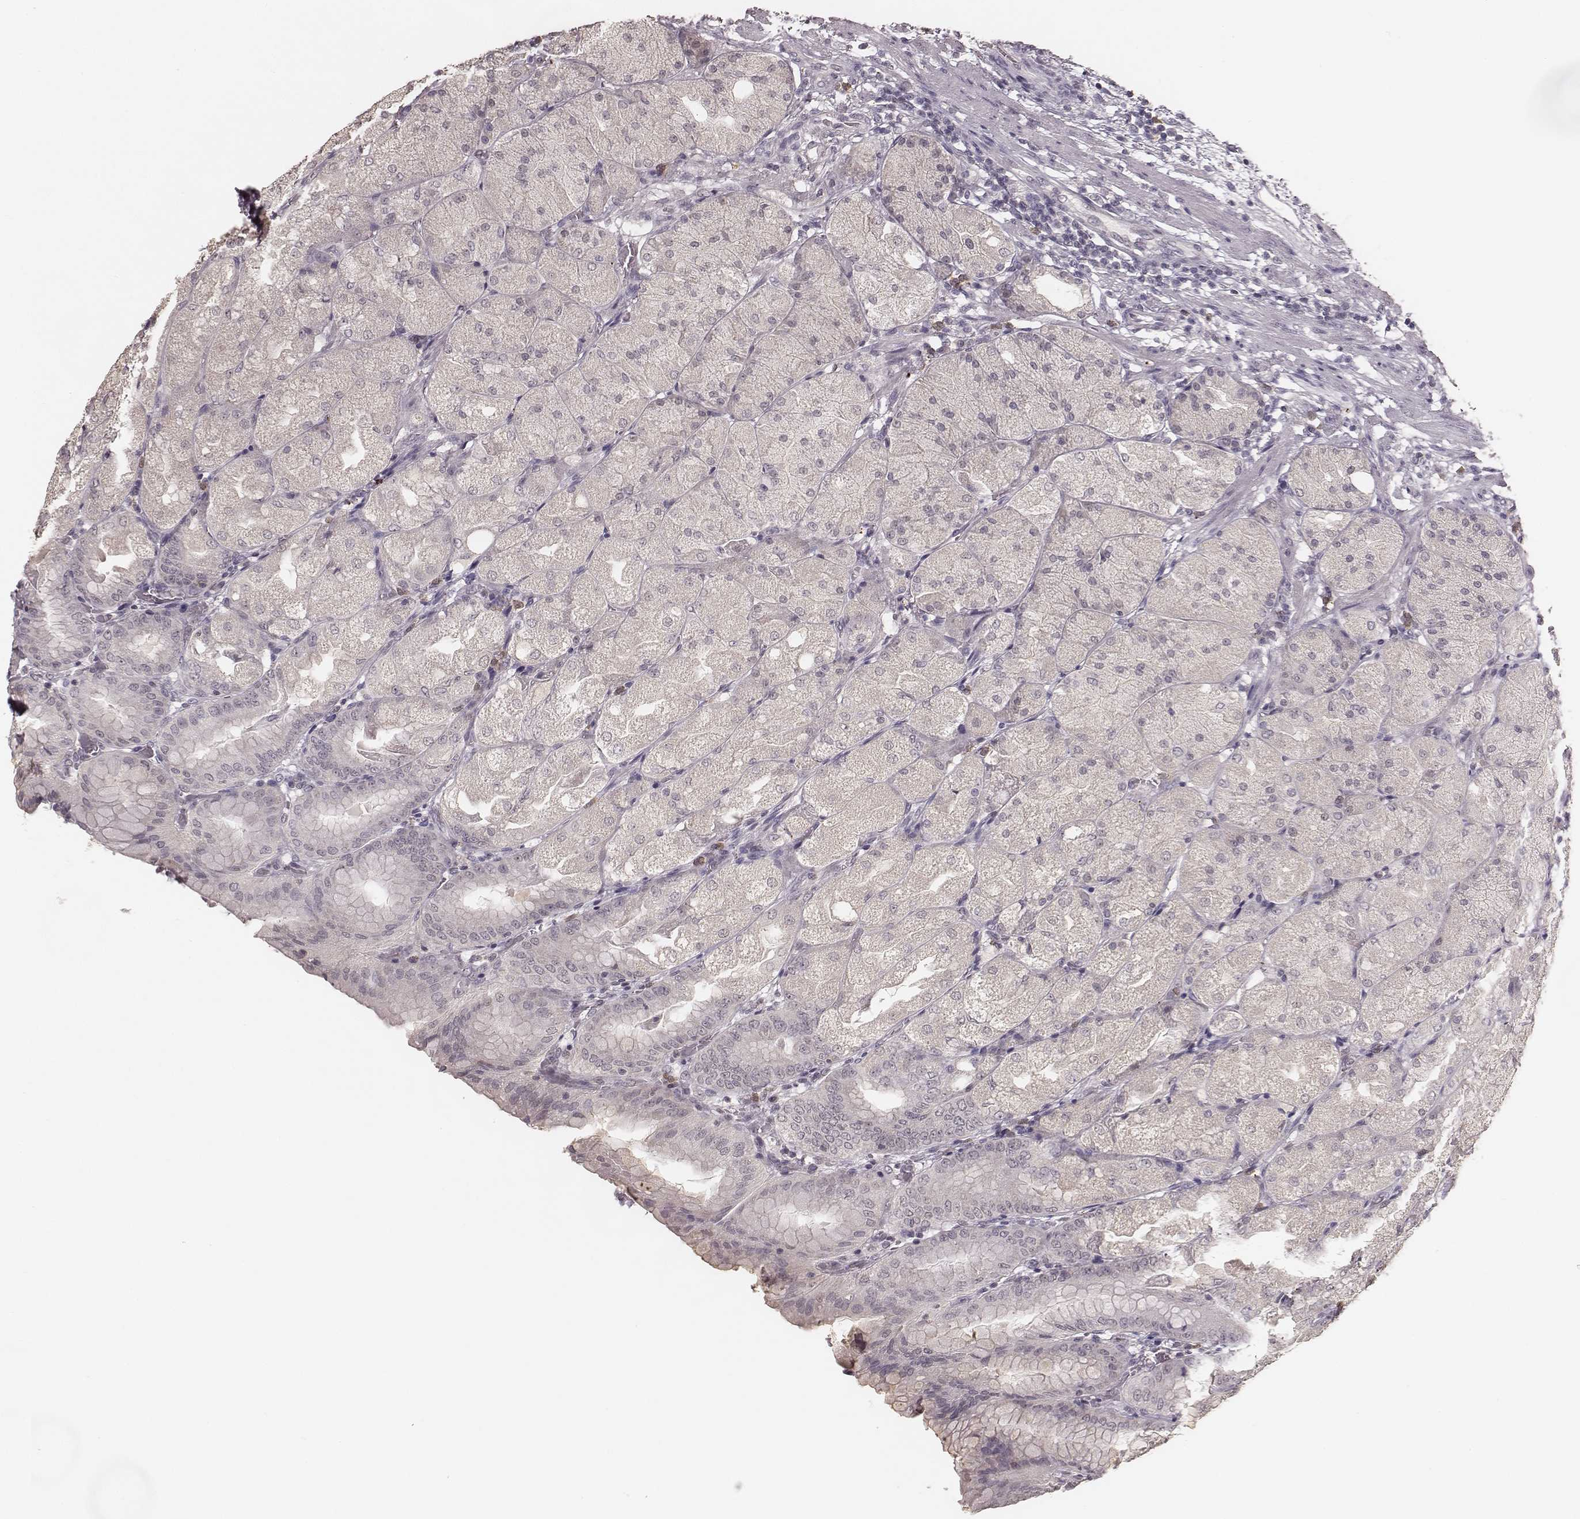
{"staining": {"intensity": "negative", "quantity": "none", "location": "none"}, "tissue": "stomach", "cell_type": "Glandular cells", "image_type": "normal", "snomed": [{"axis": "morphology", "description": "Normal tissue, NOS"}, {"axis": "topography", "description": "Stomach, upper"}, {"axis": "topography", "description": "Stomach"}, {"axis": "topography", "description": "Stomach, lower"}], "caption": "Photomicrograph shows no protein staining in glandular cells of benign stomach. (IHC, brightfield microscopy, high magnification).", "gene": "LY6K", "patient": {"sex": "male", "age": 62}}